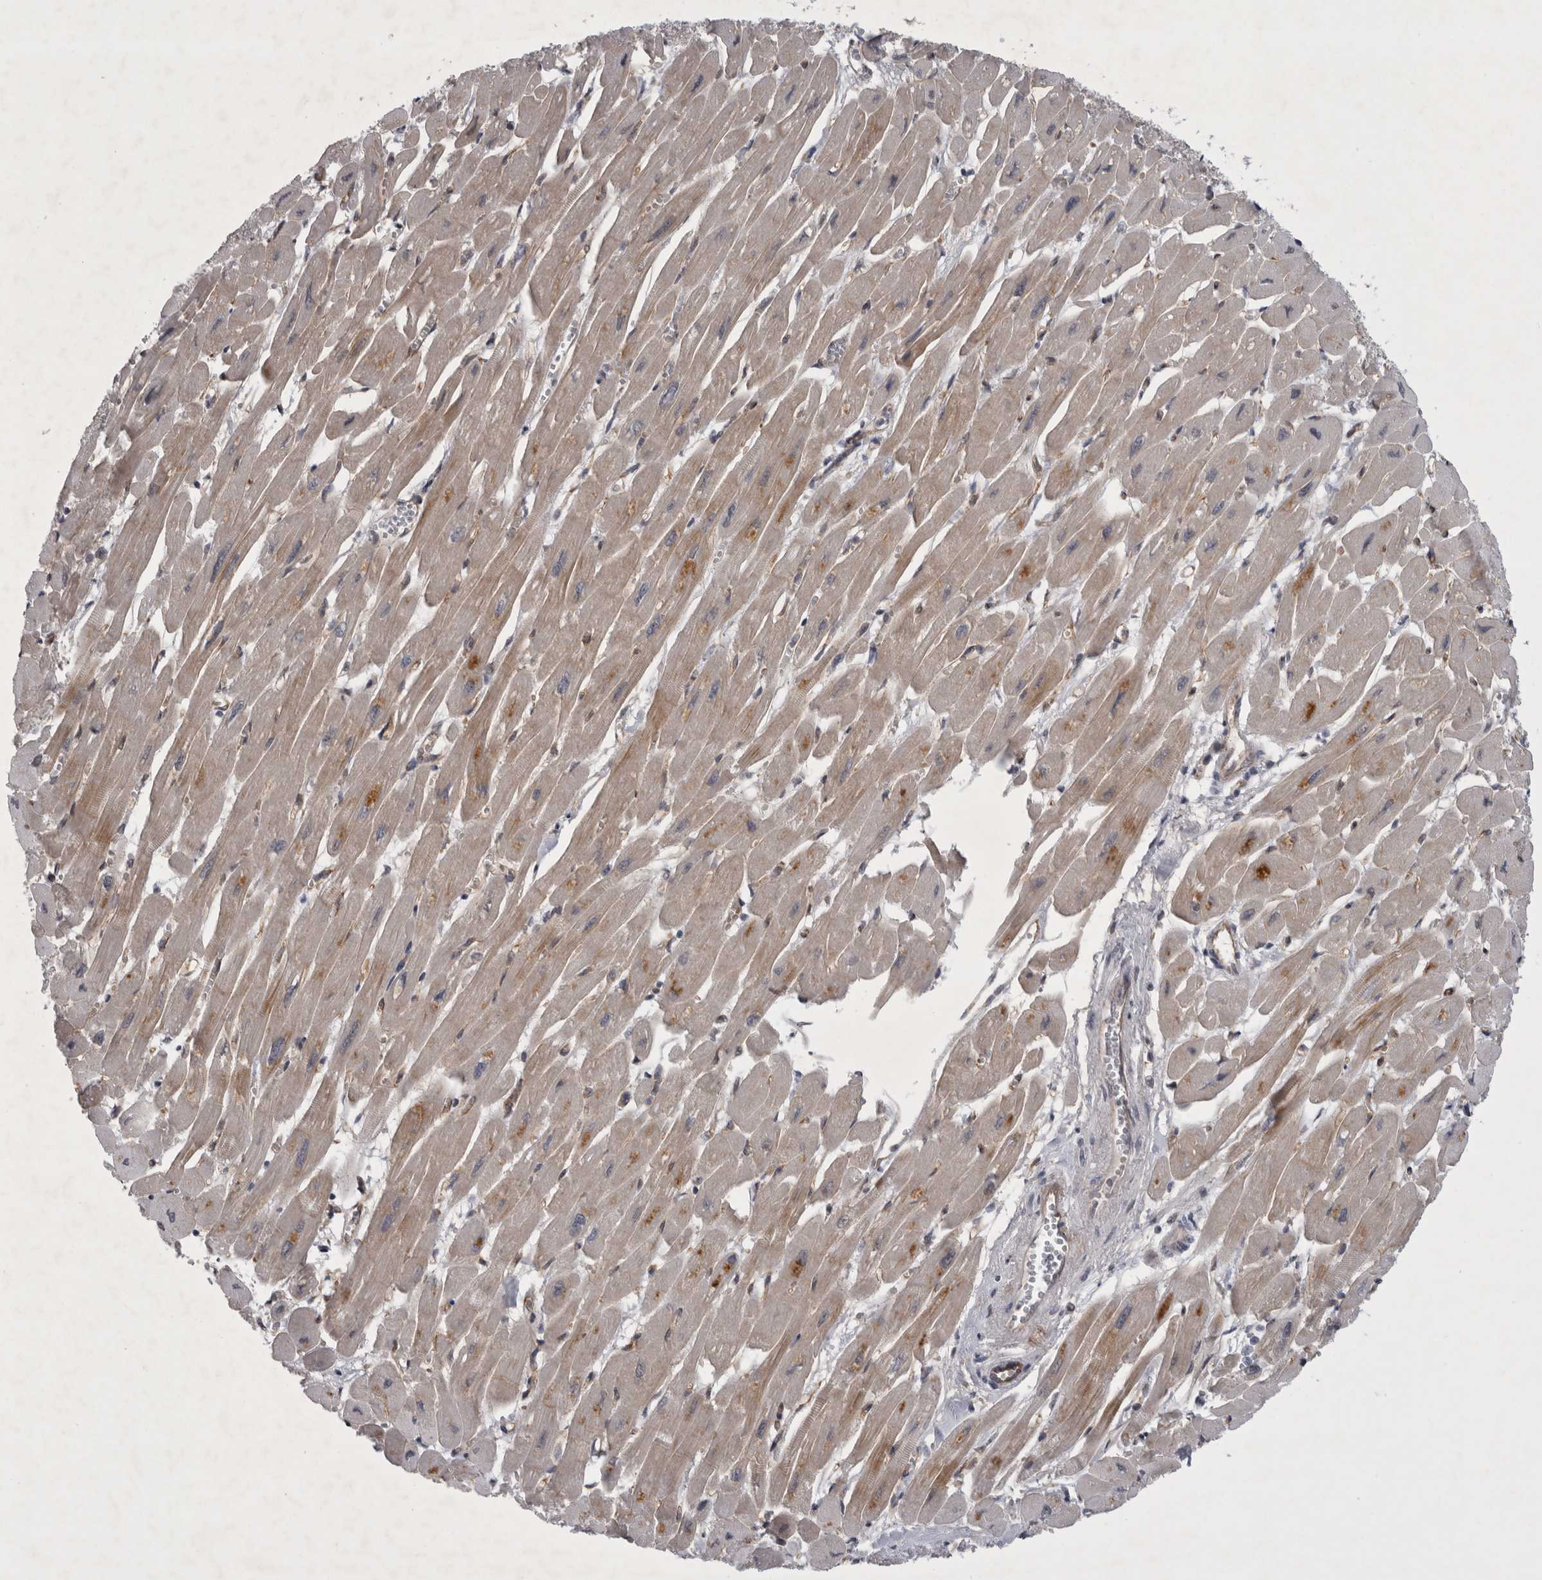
{"staining": {"intensity": "moderate", "quantity": ">75%", "location": "cytoplasmic/membranous"}, "tissue": "heart muscle", "cell_type": "Cardiomyocytes", "image_type": "normal", "snomed": [{"axis": "morphology", "description": "Normal tissue, NOS"}, {"axis": "topography", "description": "Heart"}], "caption": "DAB immunohistochemical staining of normal human heart muscle demonstrates moderate cytoplasmic/membranous protein expression in about >75% of cardiomyocytes. The staining is performed using DAB (3,3'-diaminobenzidine) brown chromogen to label protein expression. The nuclei are counter-stained blue using hematoxylin.", "gene": "PARP11", "patient": {"sex": "female", "age": 54}}